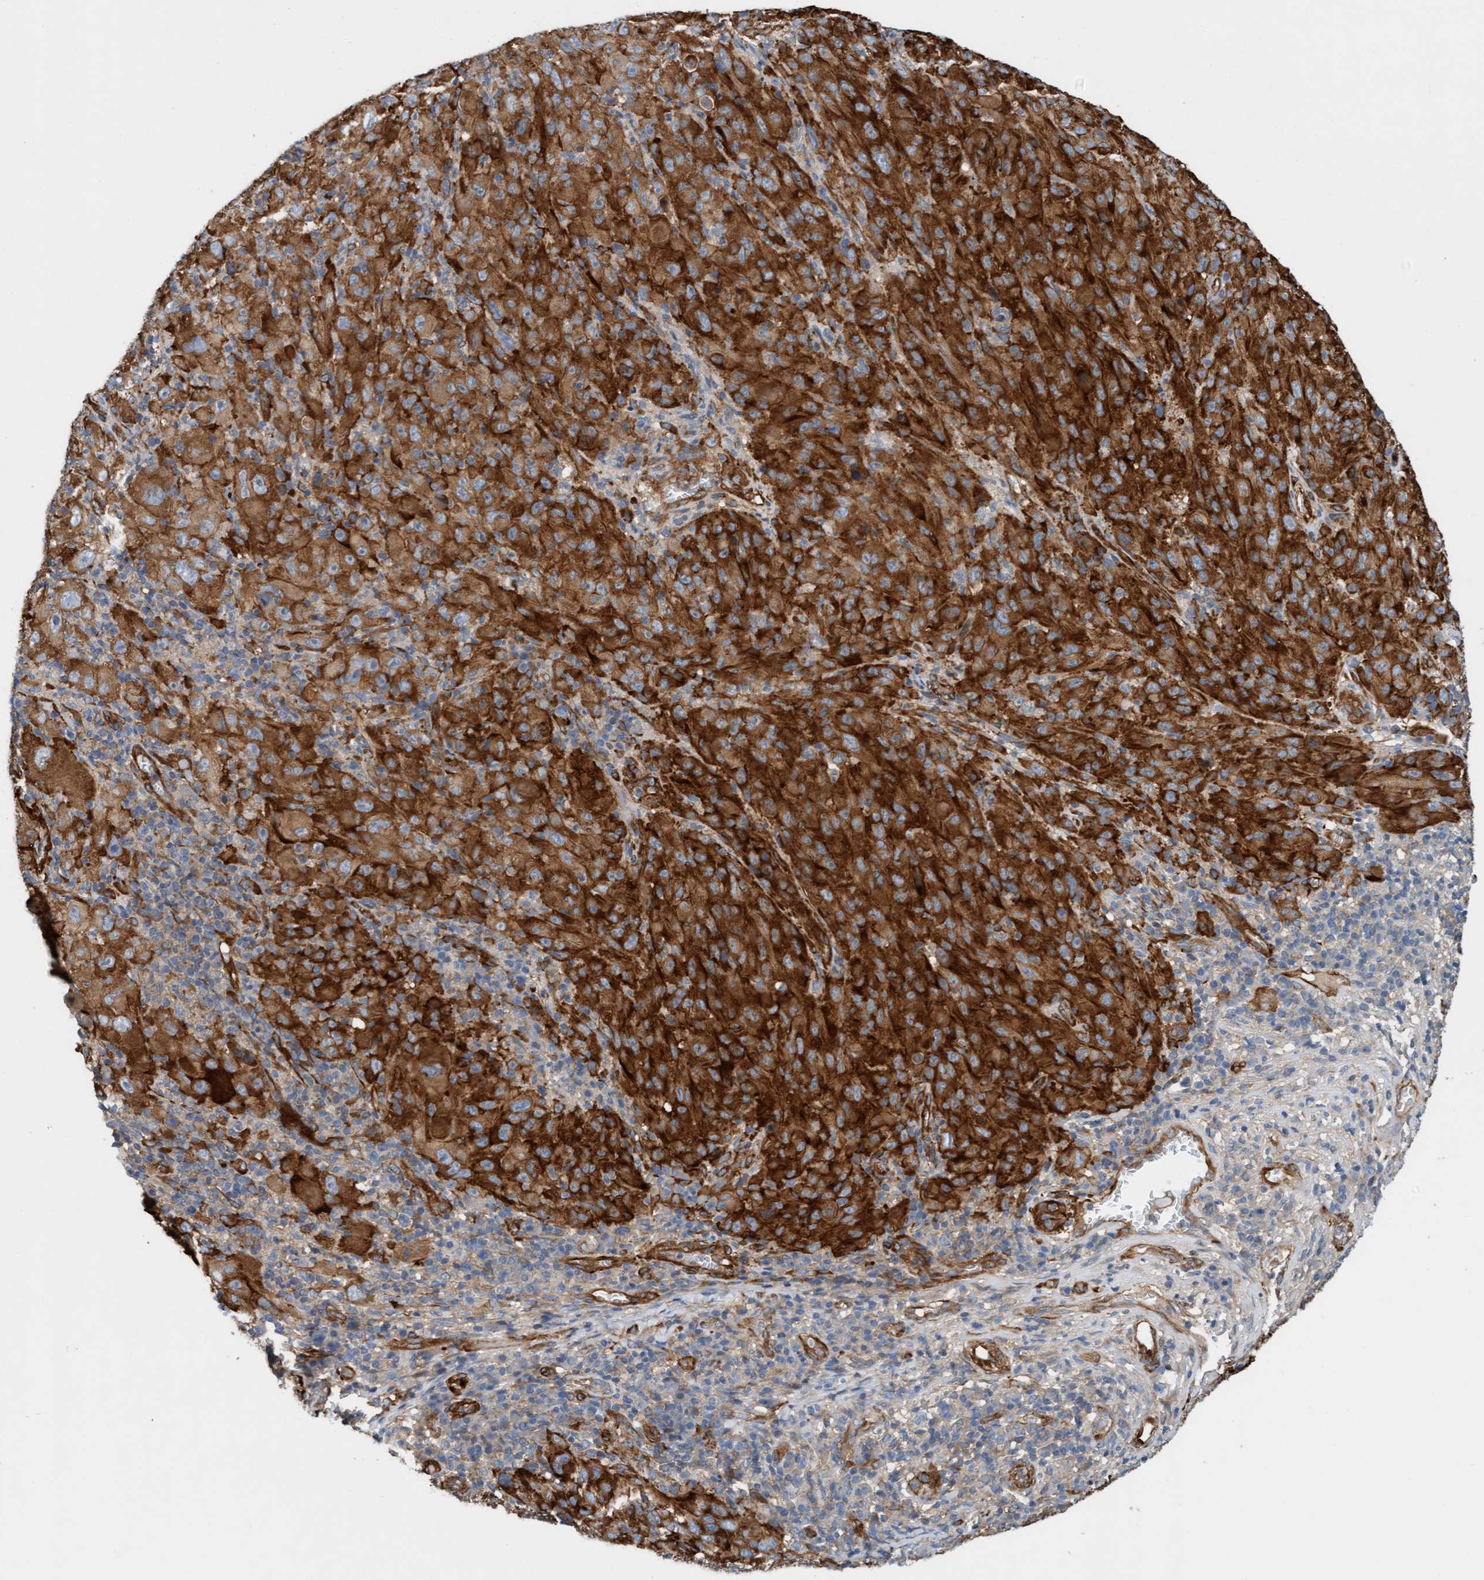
{"staining": {"intensity": "strong", "quantity": ">75%", "location": "cytoplasmic/membranous"}, "tissue": "melanoma", "cell_type": "Tumor cells", "image_type": "cancer", "snomed": [{"axis": "morphology", "description": "Malignant melanoma, NOS"}, {"axis": "topography", "description": "Skin of head"}], "caption": "A photomicrograph of human melanoma stained for a protein exhibits strong cytoplasmic/membranous brown staining in tumor cells.", "gene": "FMNL3", "patient": {"sex": "male", "age": 96}}